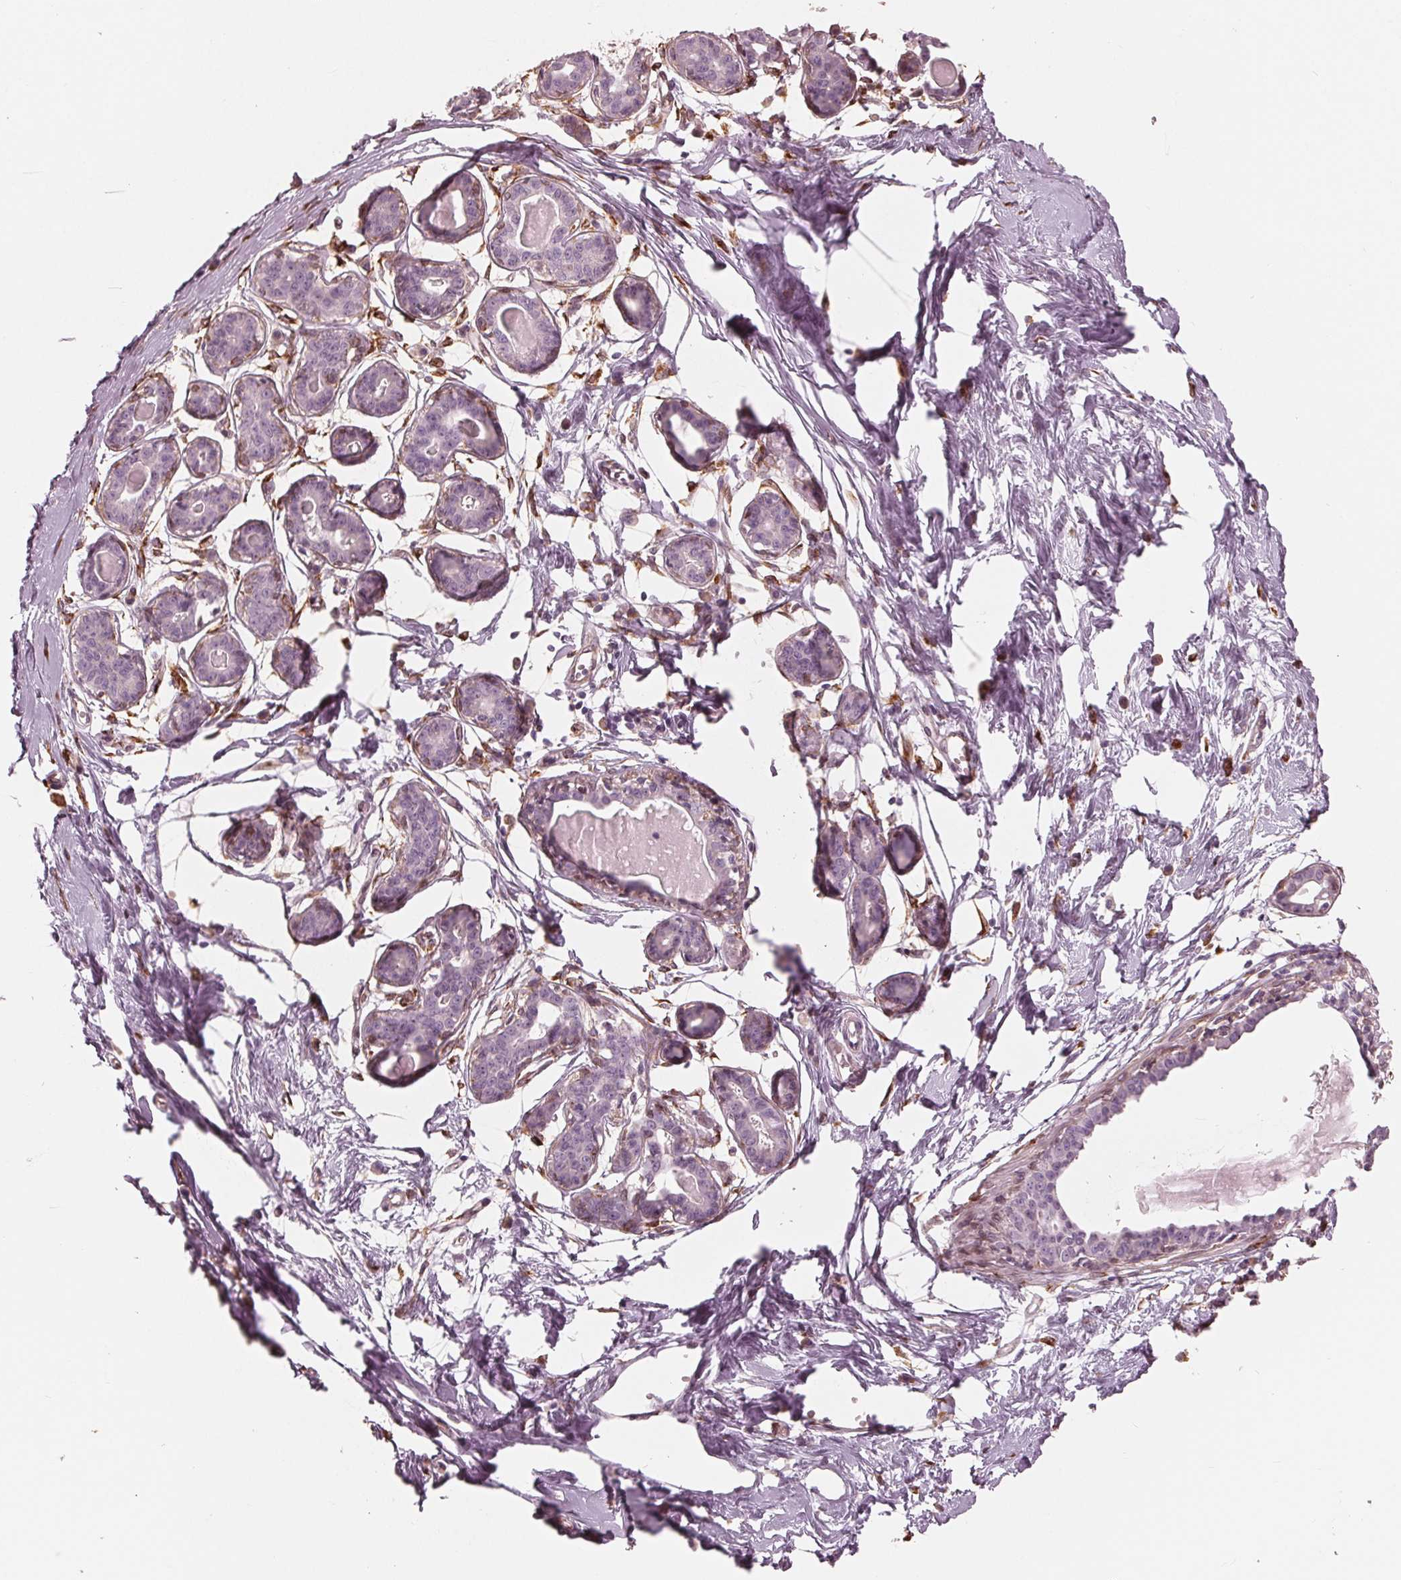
{"staining": {"intensity": "weak", "quantity": ">75%", "location": "cytoplasmic/membranous"}, "tissue": "breast", "cell_type": "Adipocytes", "image_type": "normal", "snomed": [{"axis": "morphology", "description": "Normal tissue, NOS"}, {"axis": "topography", "description": "Breast"}], "caption": "Human breast stained for a protein (brown) shows weak cytoplasmic/membranous positive staining in approximately >75% of adipocytes.", "gene": "IKBIP", "patient": {"sex": "female", "age": 45}}